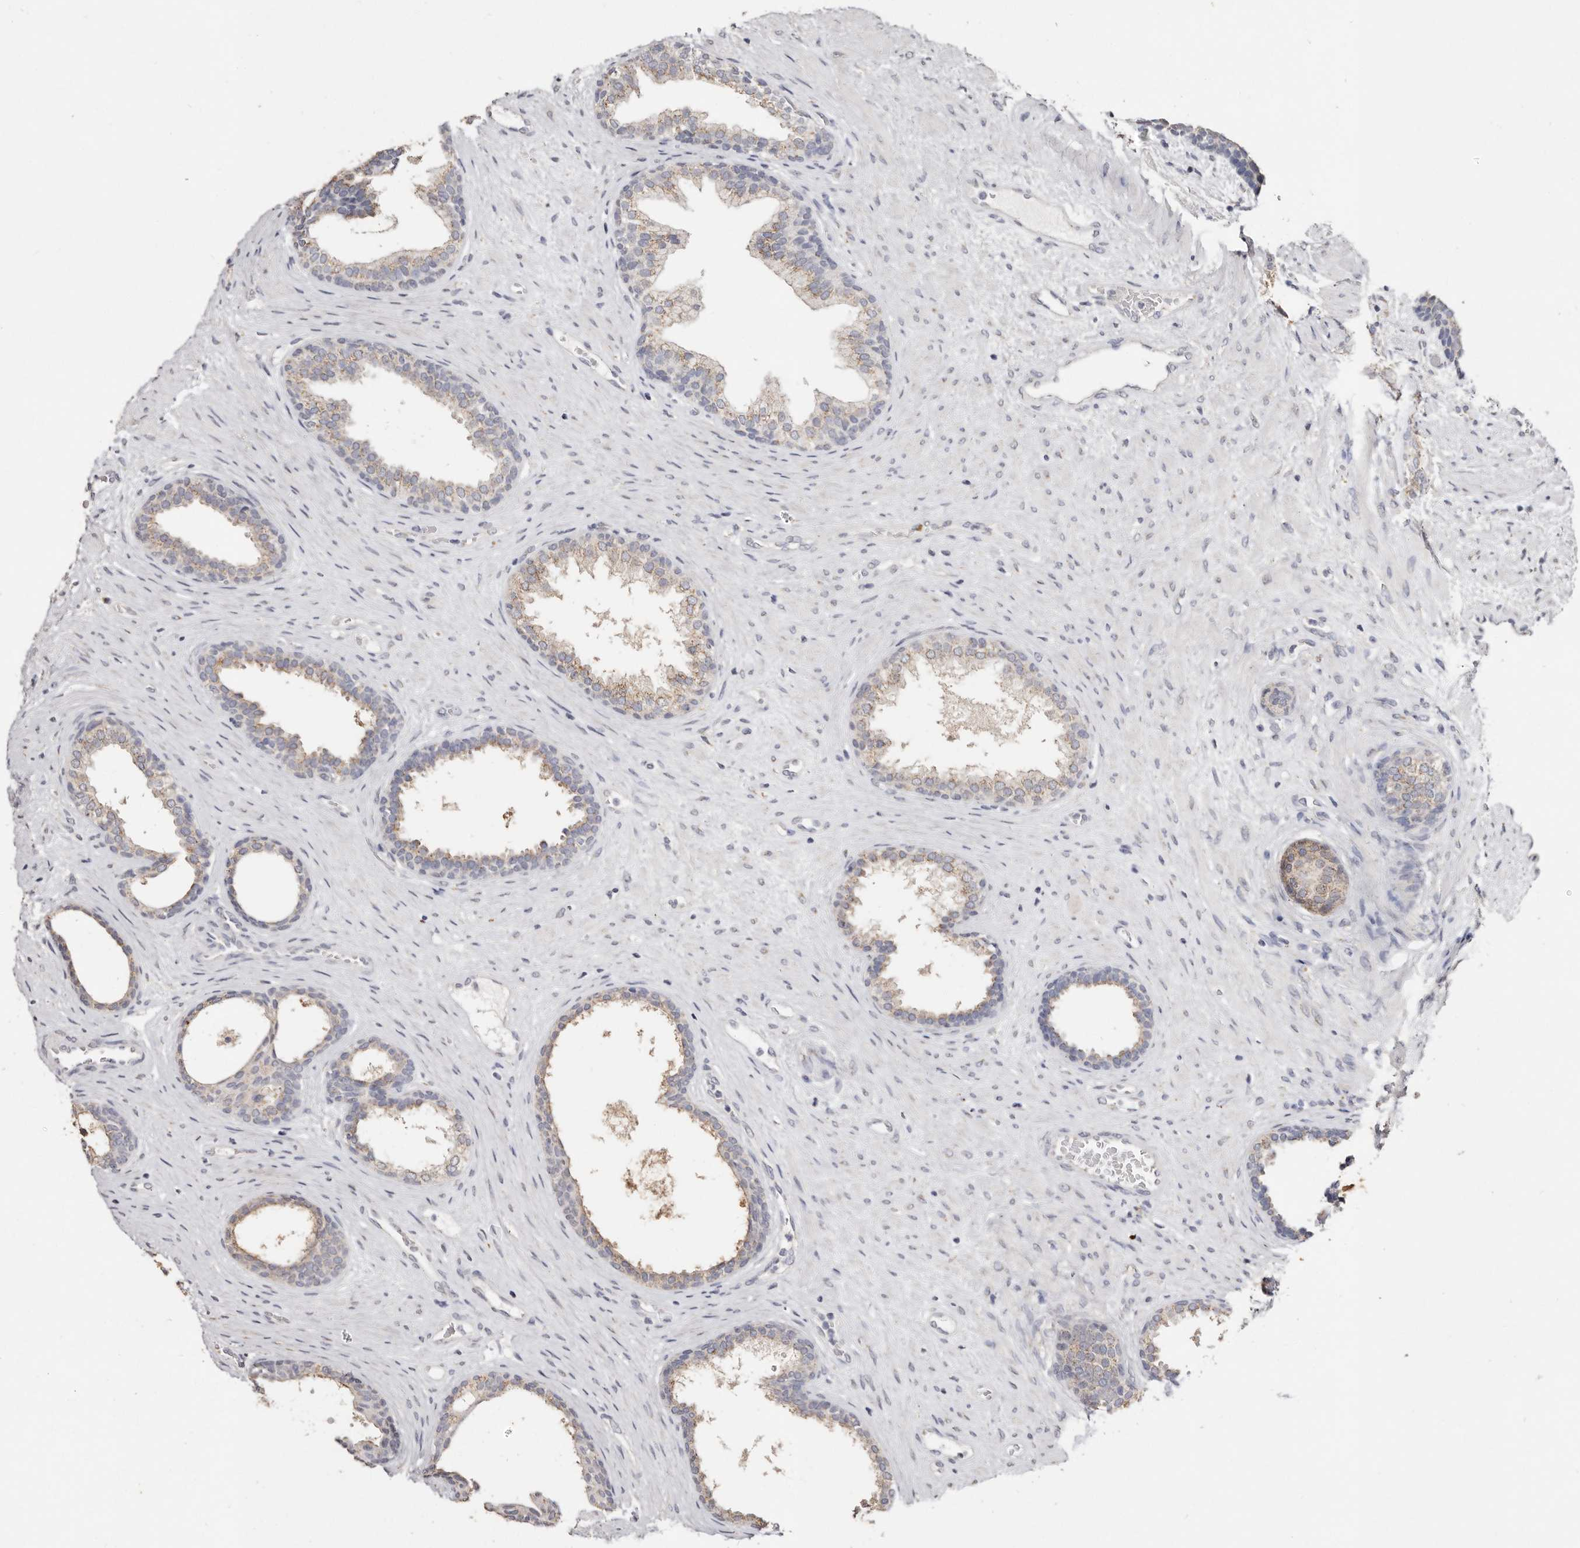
{"staining": {"intensity": "moderate", "quantity": ">75%", "location": "cytoplasmic/membranous"}, "tissue": "prostate", "cell_type": "Glandular cells", "image_type": "normal", "snomed": [{"axis": "morphology", "description": "Normal tissue, NOS"}, {"axis": "topography", "description": "Prostate"}], "caption": "Immunohistochemical staining of unremarkable human prostate reveals moderate cytoplasmic/membranous protein positivity in about >75% of glandular cells. (brown staining indicates protein expression, while blue staining denotes nuclei).", "gene": "LGALS7B", "patient": {"sex": "male", "age": 76}}